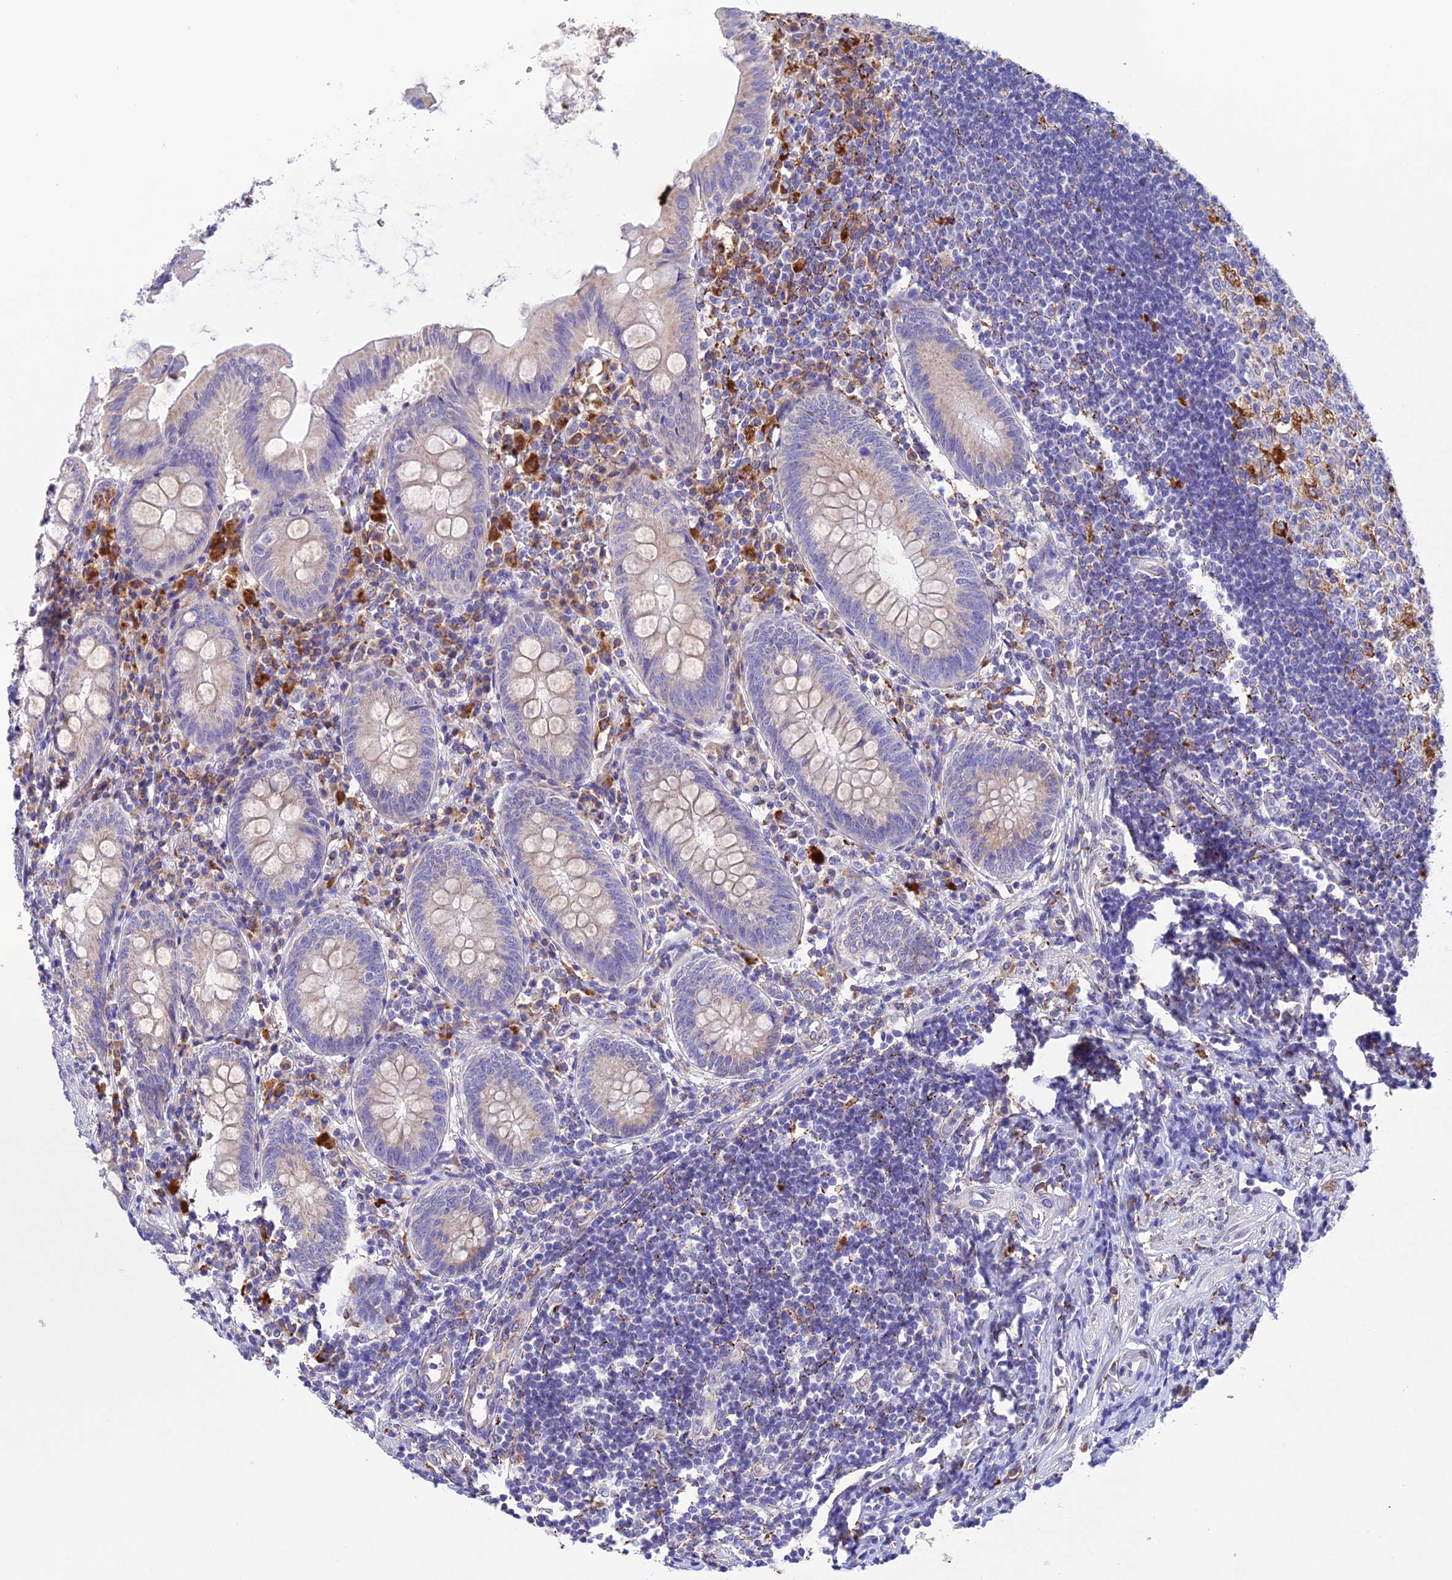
{"staining": {"intensity": "weak", "quantity": "<25%", "location": "cytoplasmic/membranous"}, "tissue": "appendix", "cell_type": "Glandular cells", "image_type": "normal", "snomed": [{"axis": "morphology", "description": "Normal tissue, NOS"}, {"axis": "topography", "description": "Appendix"}], "caption": "Immunohistochemistry (IHC) photomicrograph of normal appendix: appendix stained with DAB (3,3'-diaminobenzidine) displays no significant protein positivity in glandular cells. (DAB IHC, high magnification).", "gene": "ENSG00000255439", "patient": {"sex": "female", "age": 54}}